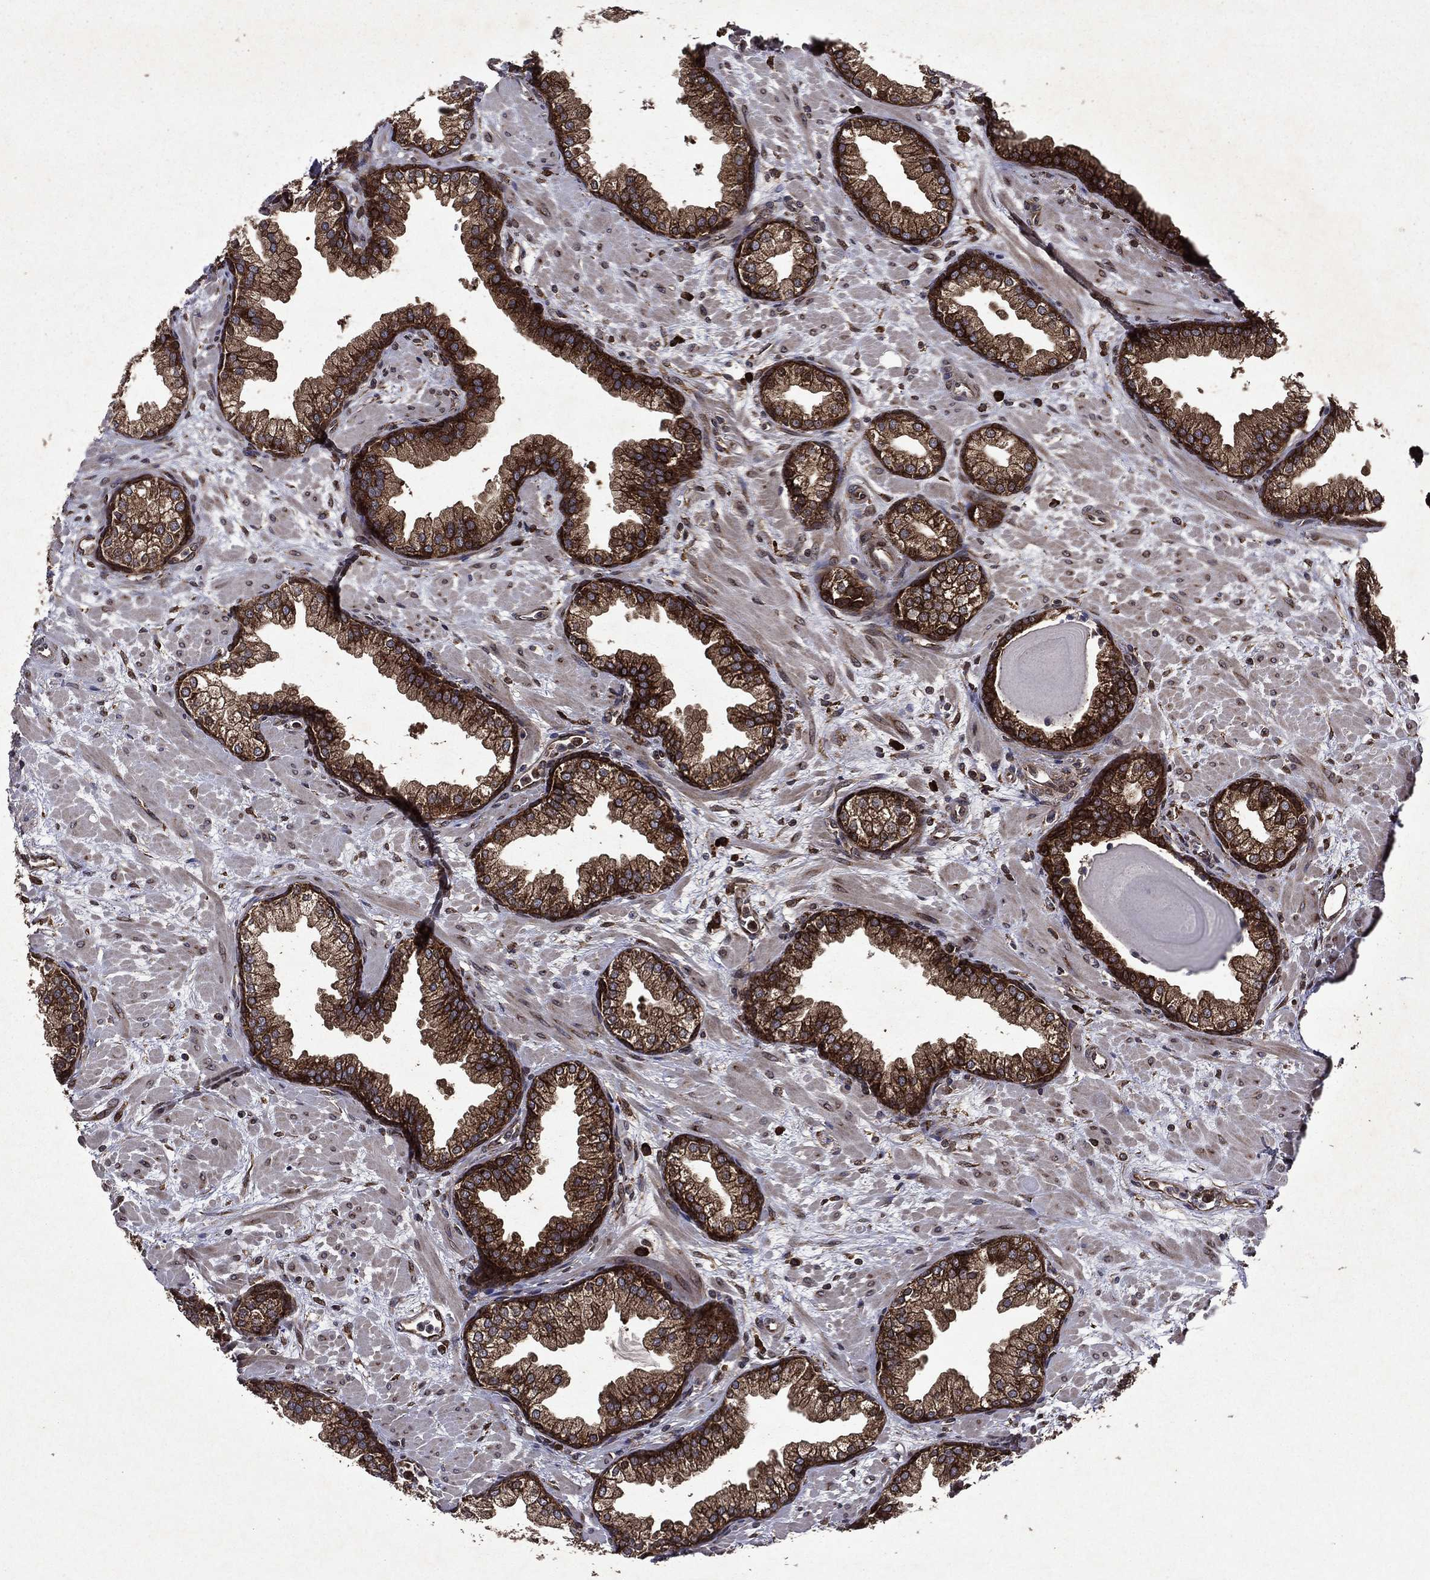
{"staining": {"intensity": "strong", "quantity": "25%-75%", "location": "cytoplasmic/membranous"}, "tissue": "prostate", "cell_type": "Glandular cells", "image_type": "normal", "snomed": [{"axis": "morphology", "description": "Normal tissue, NOS"}, {"axis": "topography", "description": "Prostate"}], "caption": "IHC photomicrograph of unremarkable human prostate stained for a protein (brown), which displays high levels of strong cytoplasmic/membranous staining in approximately 25%-75% of glandular cells.", "gene": "EIF2B4", "patient": {"sex": "male", "age": 63}}